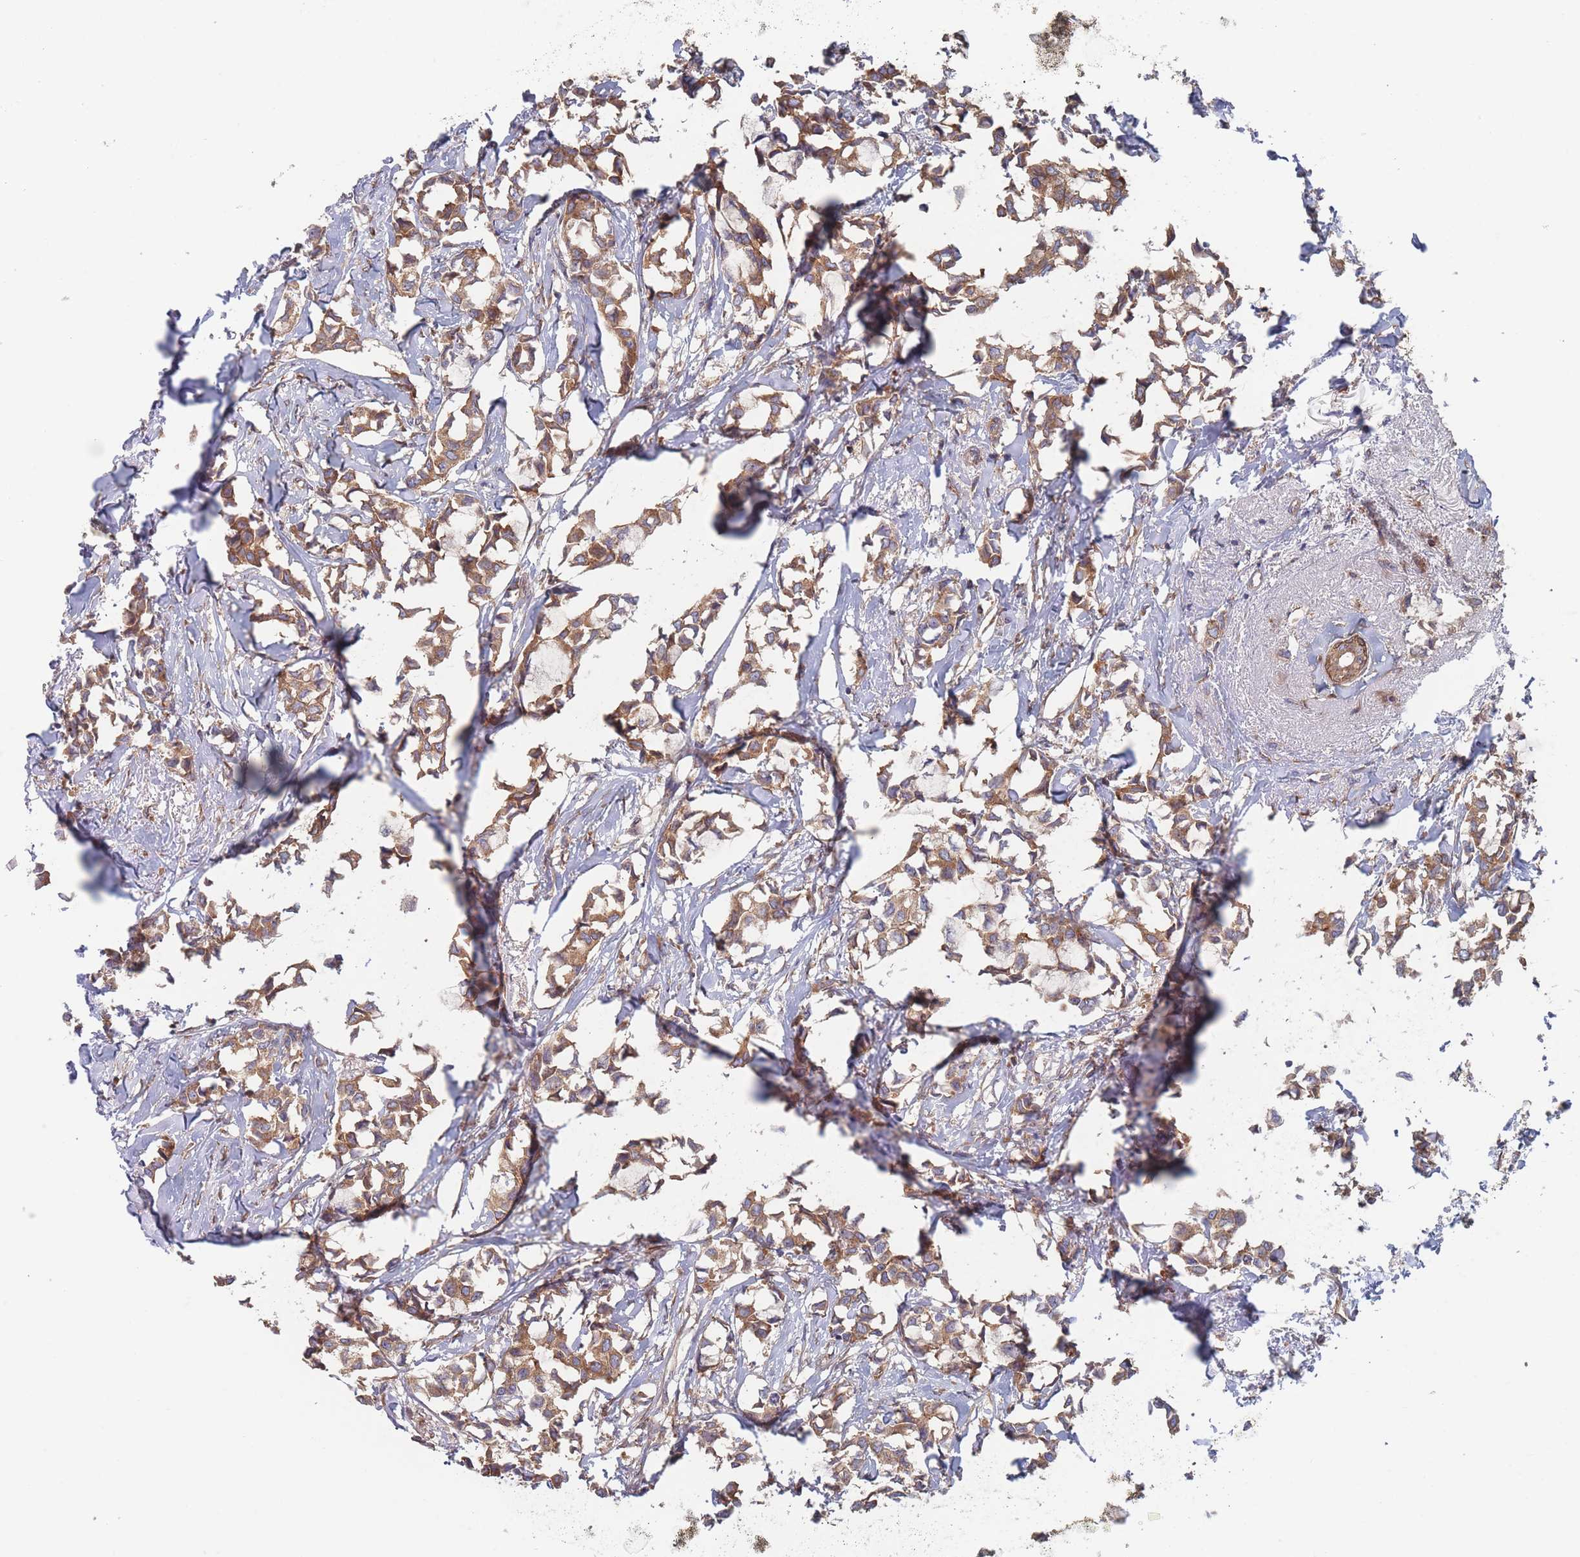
{"staining": {"intensity": "moderate", "quantity": ">75%", "location": "cytoplasmic/membranous"}, "tissue": "breast cancer", "cell_type": "Tumor cells", "image_type": "cancer", "snomed": [{"axis": "morphology", "description": "Duct carcinoma"}, {"axis": "topography", "description": "Breast"}], "caption": "Protein staining exhibits moderate cytoplasmic/membranous expression in approximately >75% of tumor cells in infiltrating ductal carcinoma (breast). (DAB (3,3'-diaminobenzidine) IHC, brown staining for protein, blue staining for nuclei).", "gene": "KDSR", "patient": {"sex": "female", "age": 73}}